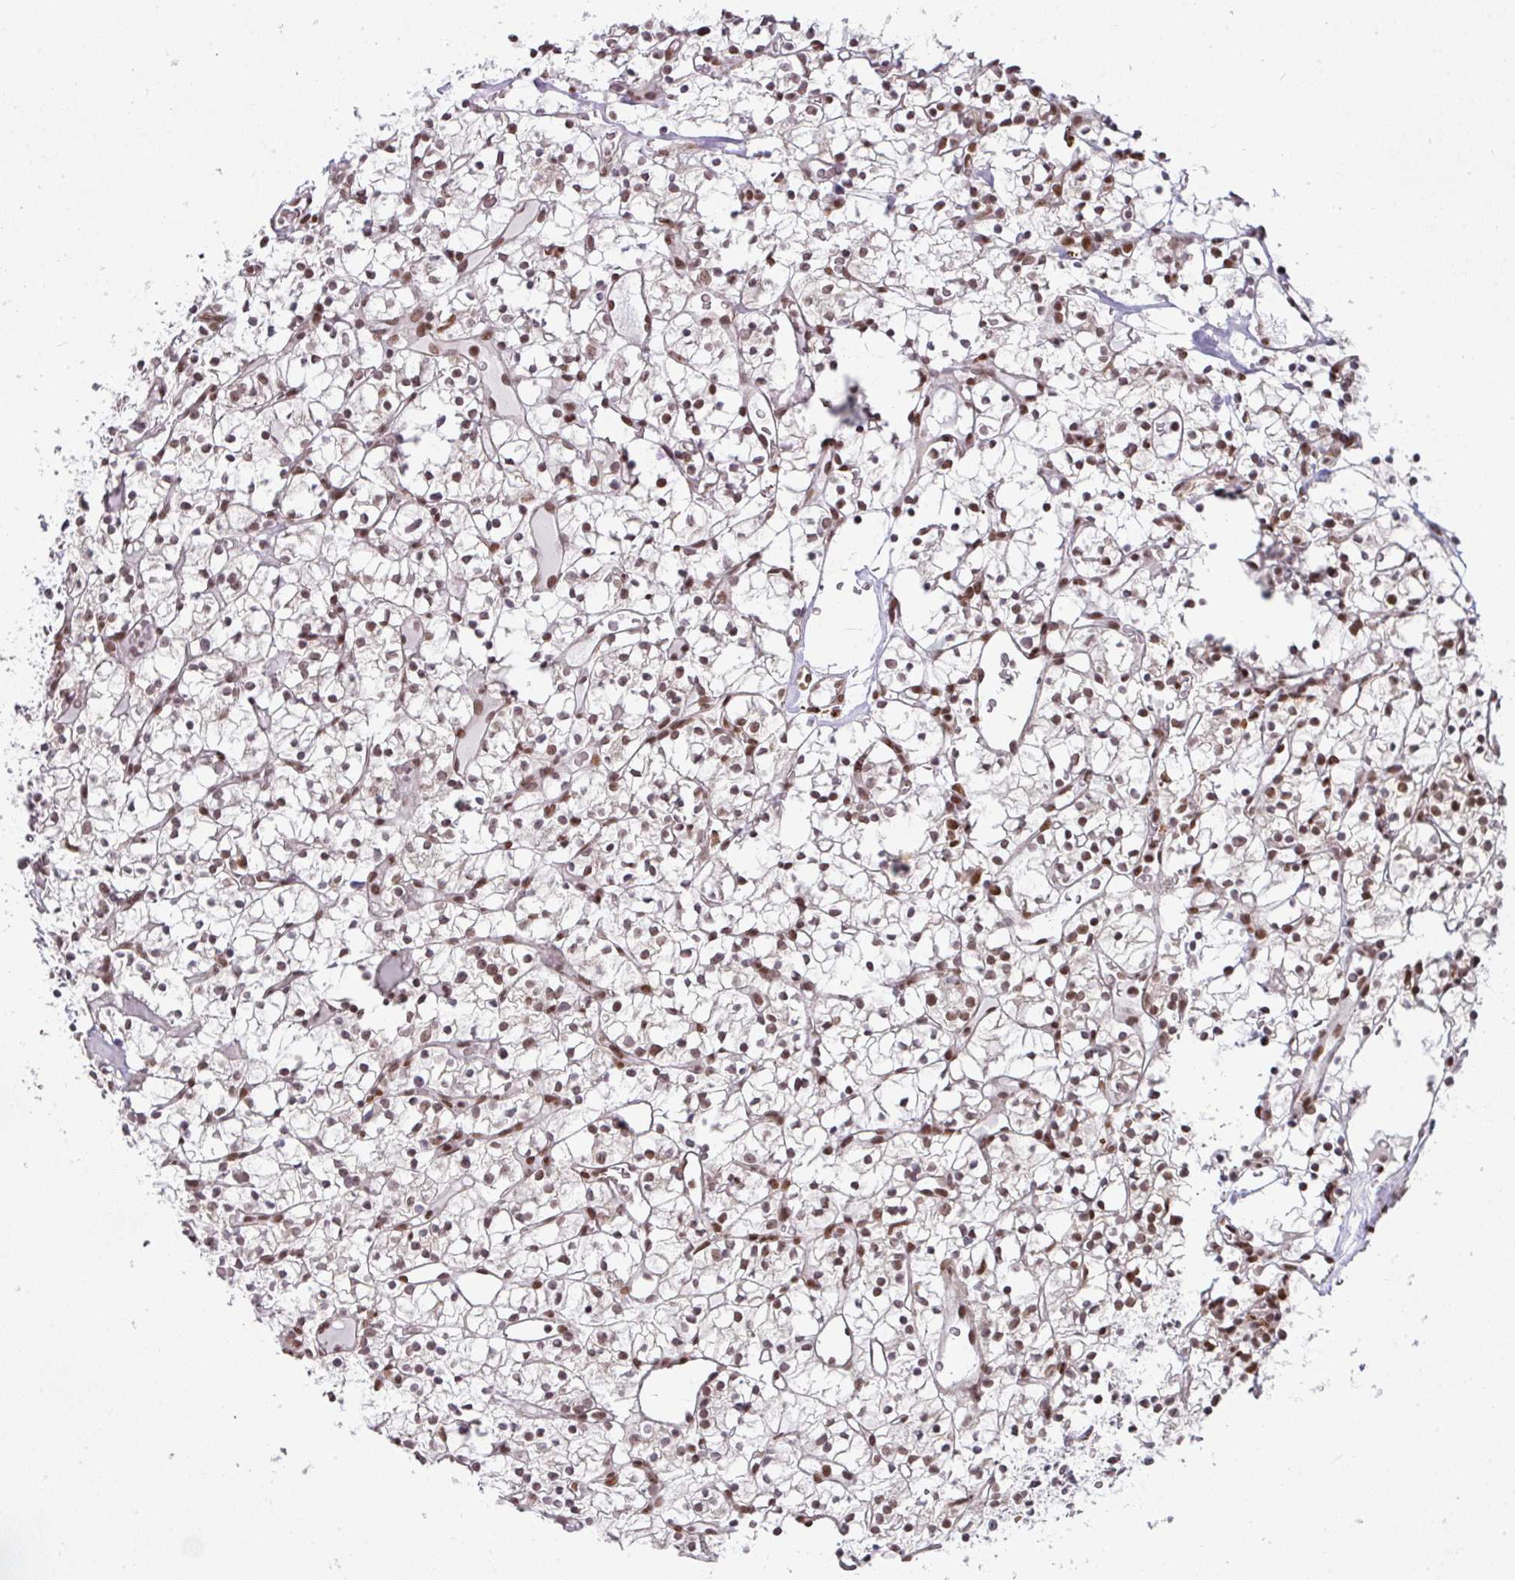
{"staining": {"intensity": "moderate", "quantity": "25%-75%", "location": "nuclear"}, "tissue": "renal cancer", "cell_type": "Tumor cells", "image_type": "cancer", "snomed": [{"axis": "morphology", "description": "Adenocarcinoma, NOS"}, {"axis": "topography", "description": "Kidney"}], "caption": "Immunohistochemistry (IHC) histopathology image of neoplastic tissue: renal adenocarcinoma stained using IHC reveals medium levels of moderate protein expression localized specifically in the nuclear of tumor cells, appearing as a nuclear brown color.", "gene": "NCOA5", "patient": {"sex": "female", "age": 64}}